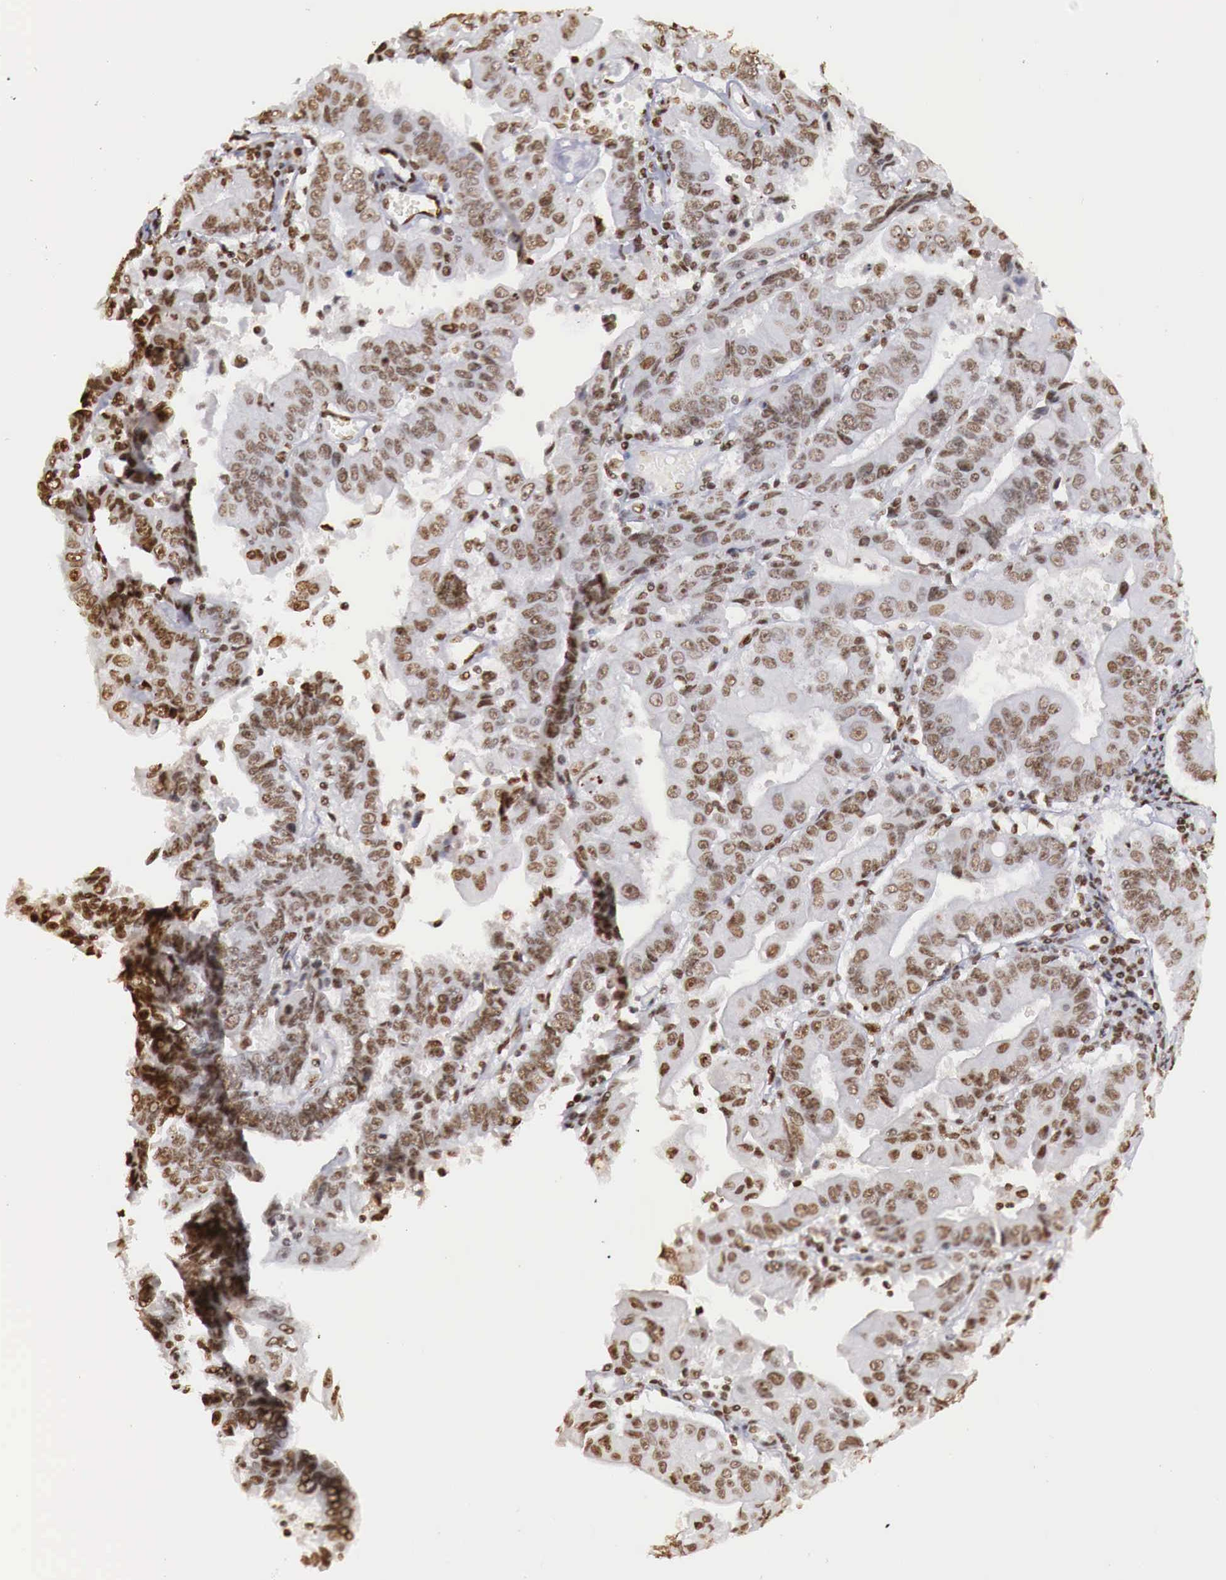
{"staining": {"intensity": "strong", "quantity": ">75%", "location": "nuclear"}, "tissue": "endometrial cancer", "cell_type": "Tumor cells", "image_type": "cancer", "snomed": [{"axis": "morphology", "description": "Adenocarcinoma, NOS"}, {"axis": "topography", "description": "Endometrium"}], "caption": "Immunohistochemistry (IHC) histopathology image of neoplastic tissue: endometrial adenocarcinoma stained using IHC exhibits high levels of strong protein expression localized specifically in the nuclear of tumor cells, appearing as a nuclear brown color.", "gene": "DKC1", "patient": {"sex": "female", "age": 75}}